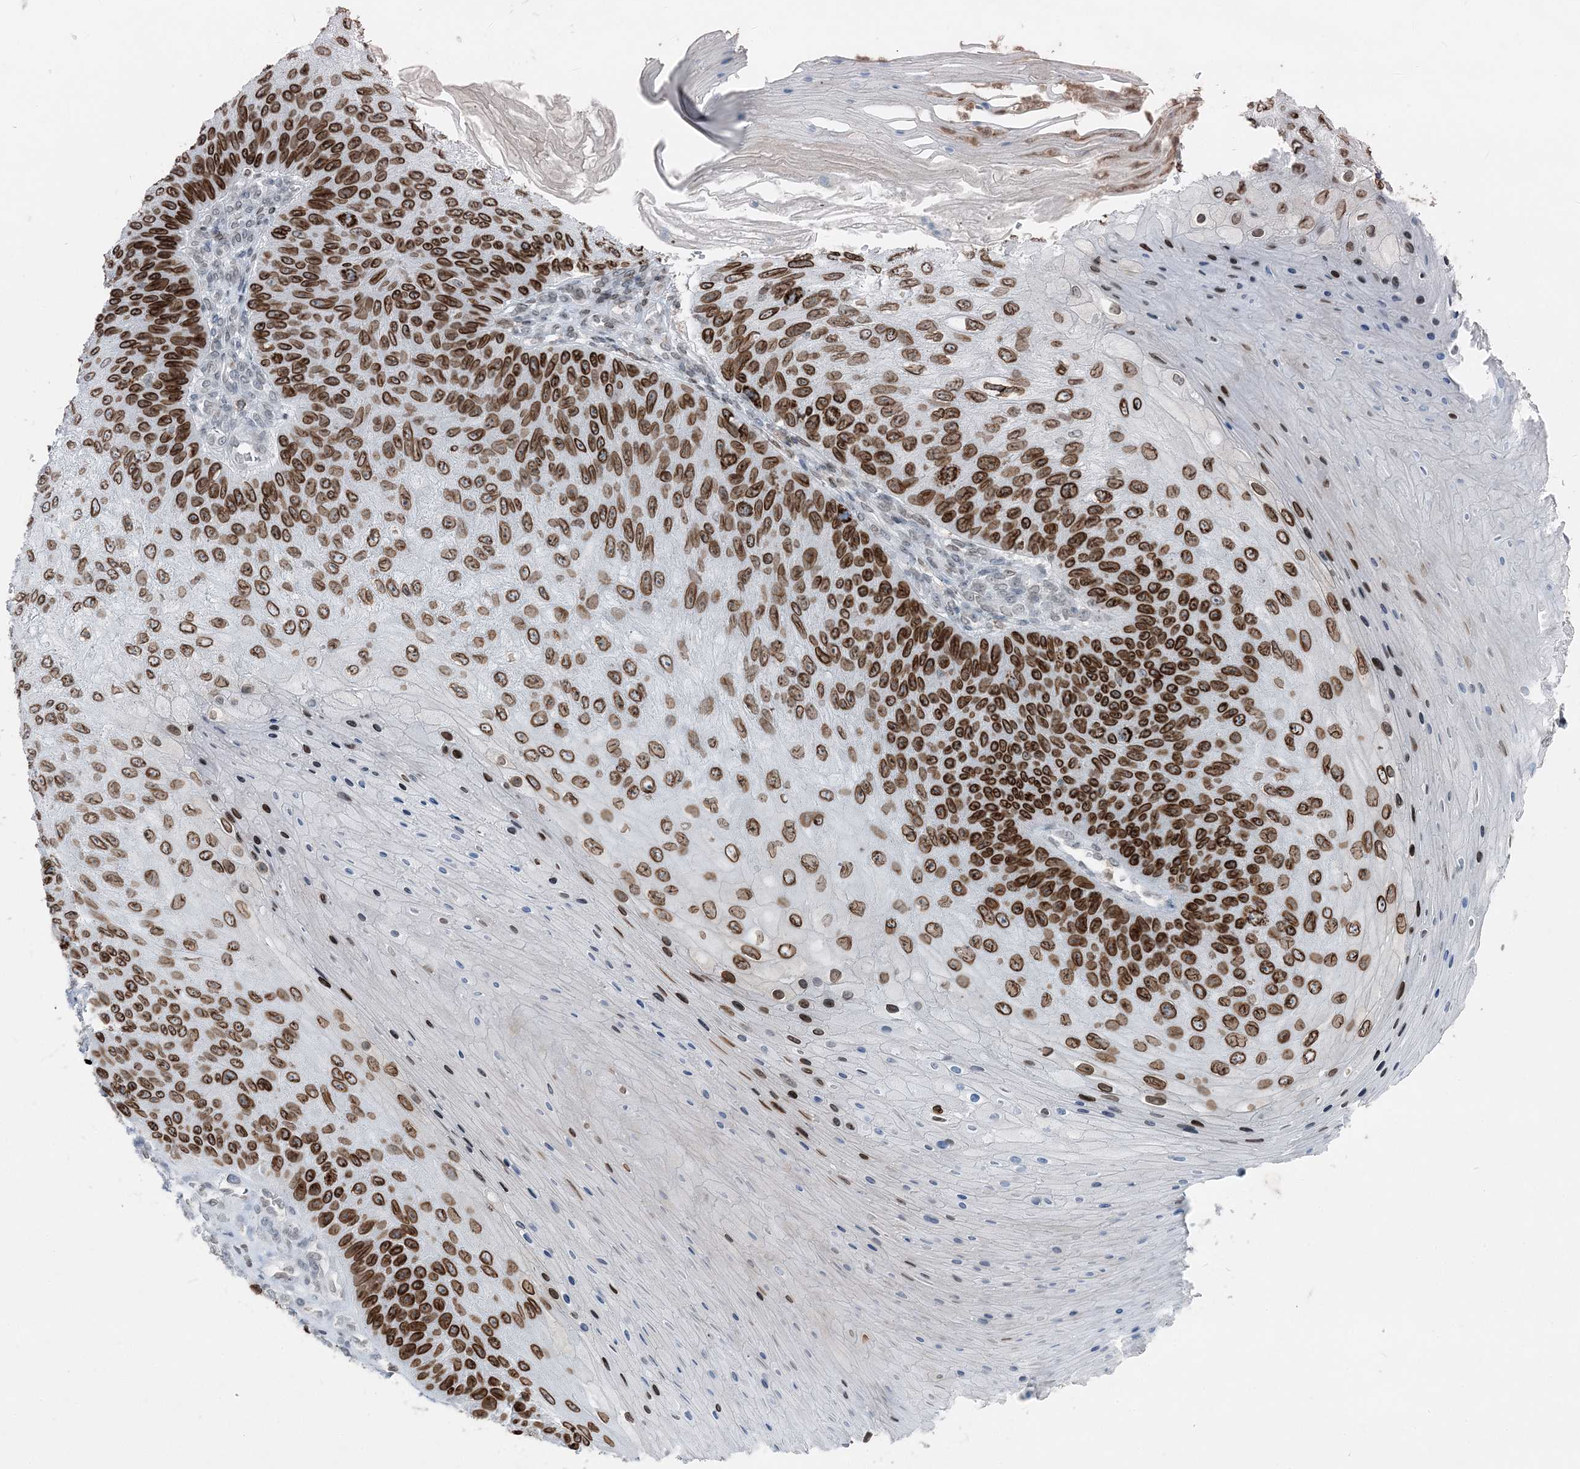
{"staining": {"intensity": "strong", "quantity": ">75%", "location": "cytoplasmic/membranous,nuclear"}, "tissue": "skin cancer", "cell_type": "Tumor cells", "image_type": "cancer", "snomed": [{"axis": "morphology", "description": "Squamous cell carcinoma, NOS"}, {"axis": "topography", "description": "Skin"}], "caption": "Skin cancer tissue demonstrates strong cytoplasmic/membranous and nuclear staining in approximately >75% of tumor cells", "gene": "GJD4", "patient": {"sex": "female", "age": 88}}